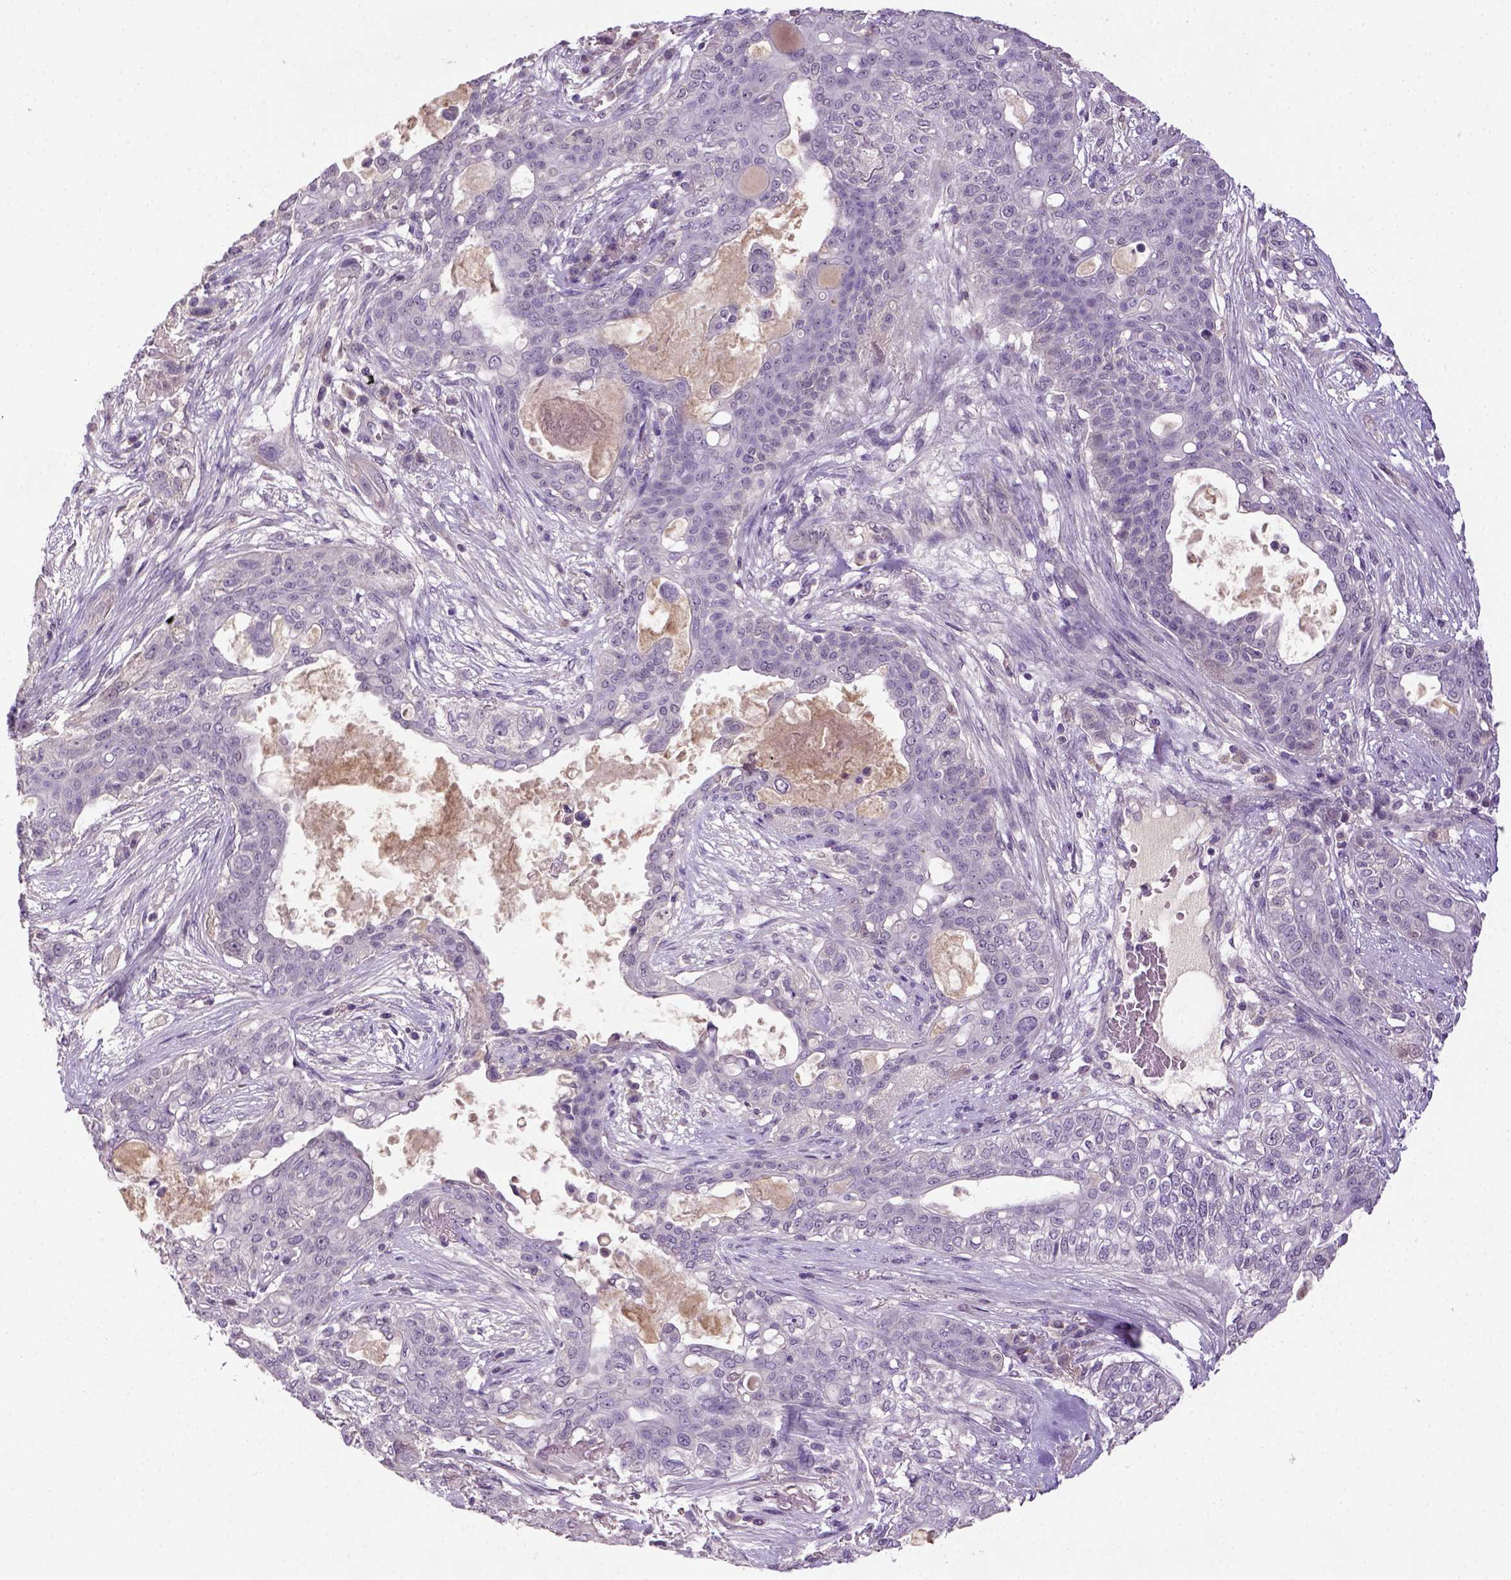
{"staining": {"intensity": "negative", "quantity": "none", "location": "none"}, "tissue": "lung cancer", "cell_type": "Tumor cells", "image_type": "cancer", "snomed": [{"axis": "morphology", "description": "Squamous cell carcinoma, NOS"}, {"axis": "topography", "description": "Lung"}], "caption": "The histopathology image reveals no staining of tumor cells in lung cancer.", "gene": "NLGN2", "patient": {"sex": "female", "age": 70}}